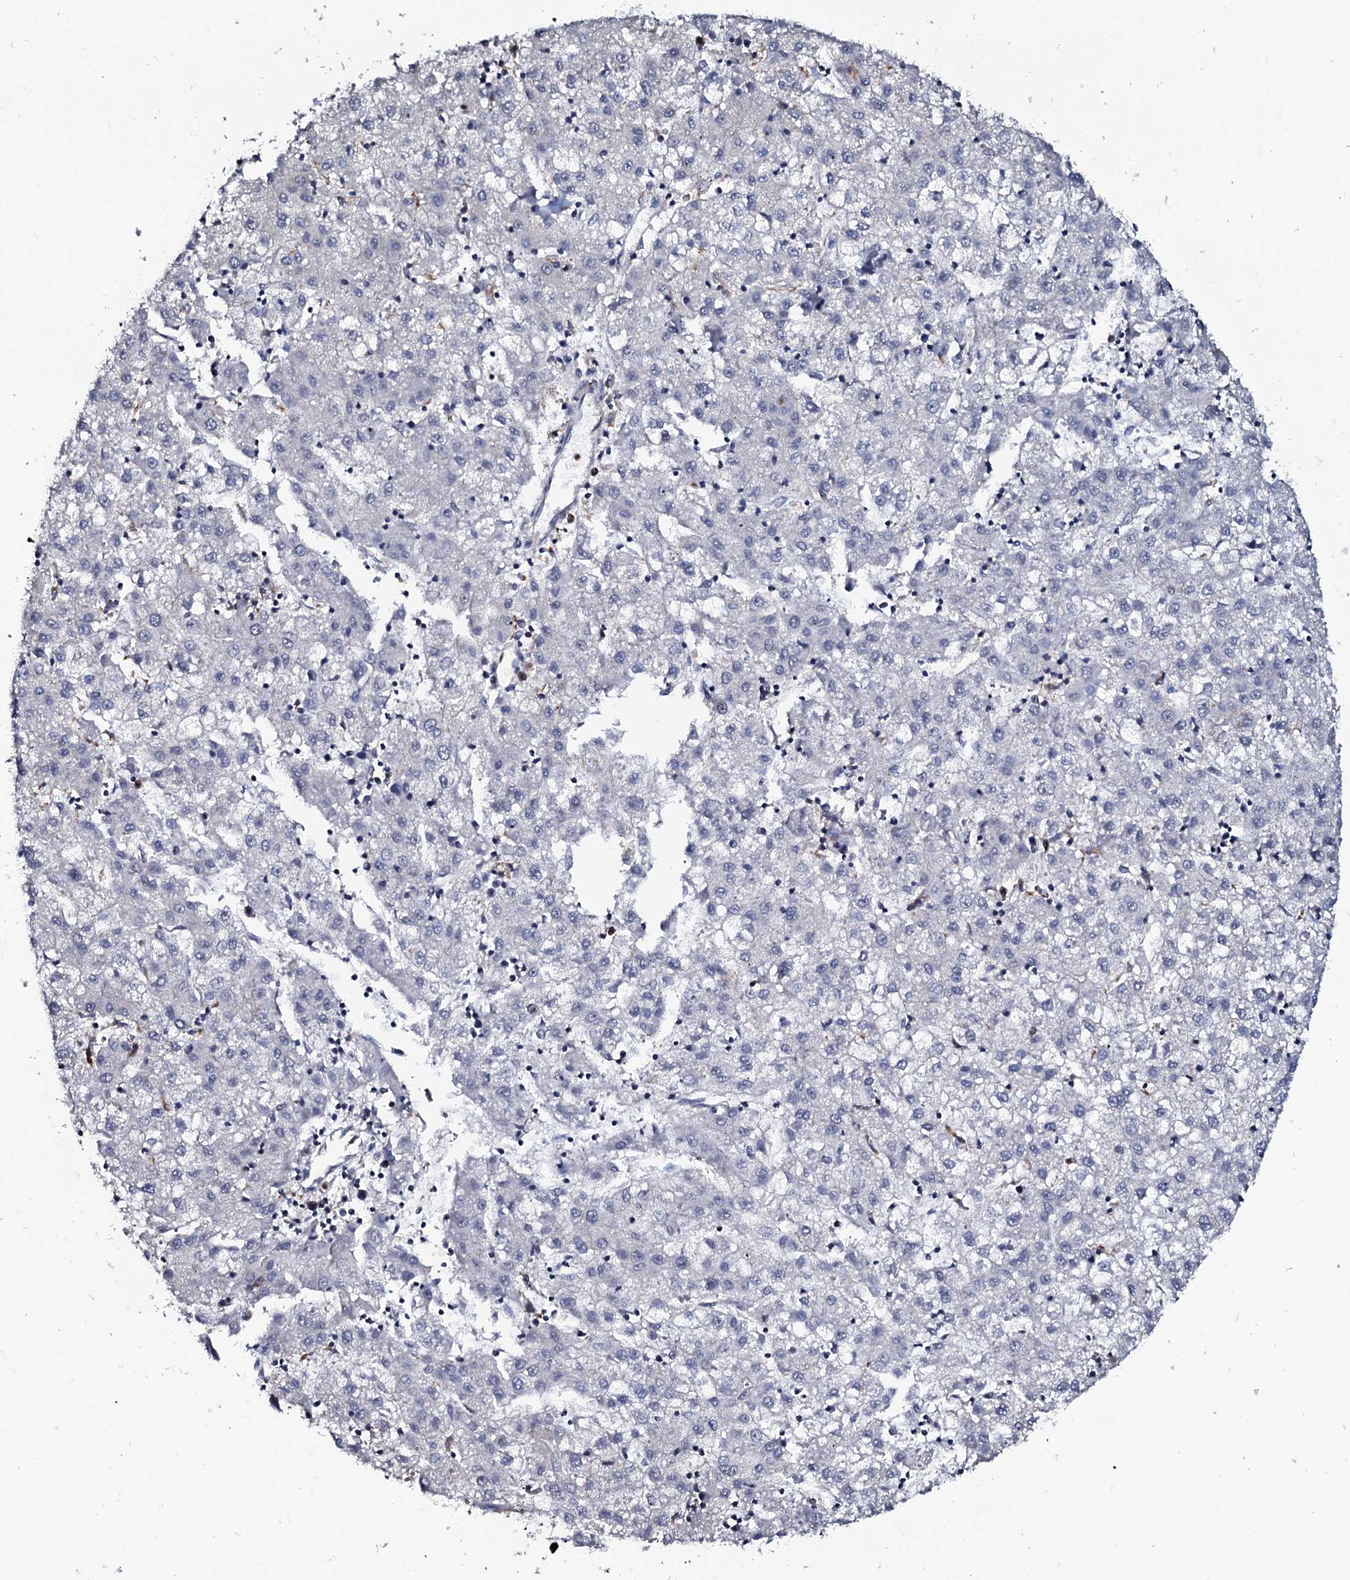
{"staining": {"intensity": "negative", "quantity": "none", "location": "none"}, "tissue": "liver cancer", "cell_type": "Tumor cells", "image_type": "cancer", "snomed": [{"axis": "morphology", "description": "Carcinoma, Hepatocellular, NOS"}, {"axis": "topography", "description": "Liver"}], "caption": "This micrograph is of liver cancer stained with immunohistochemistry (IHC) to label a protein in brown with the nuclei are counter-stained blue. There is no staining in tumor cells.", "gene": "TCIRG1", "patient": {"sex": "male", "age": 72}}